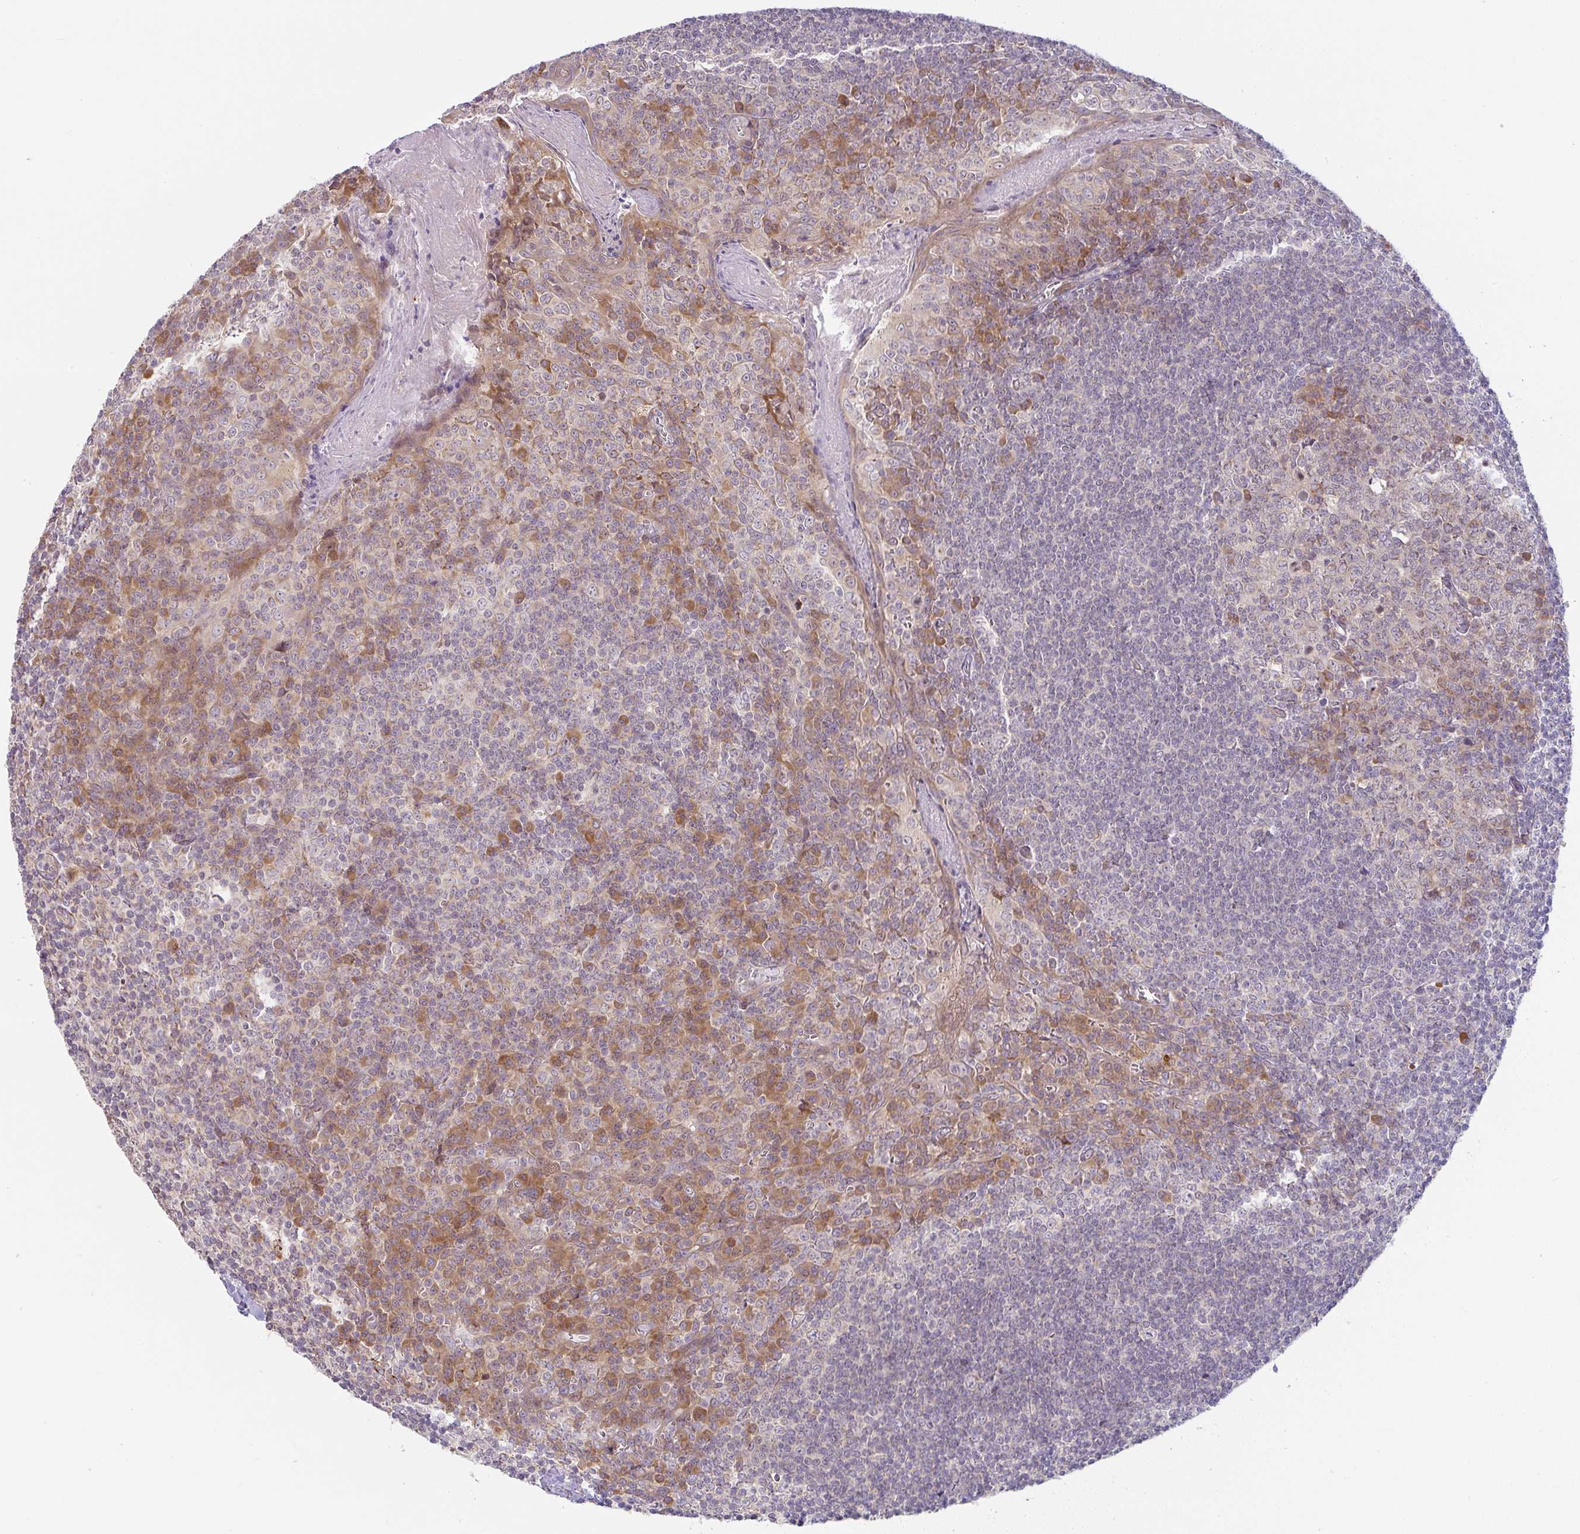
{"staining": {"intensity": "moderate", "quantity": "<25%", "location": "cytoplasmic/membranous"}, "tissue": "tonsil", "cell_type": "Germinal center cells", "image_type": "normal", "snomed": [{"axis": "morphology", "description": "Normal tissue, NOS"}, {"axis": "topography", "description": "Tonsil"}], "caption": "Tonsil stained with DAB (3,3'-diaminobenzidine) immunohistochemistry (IHC) reveals low levels of moderate cytoplasmic/membranous positivity in approximately <25% of germinal center cells.", "gene": "MOB1A", "patient": {"sex": "male", "age": 27}}